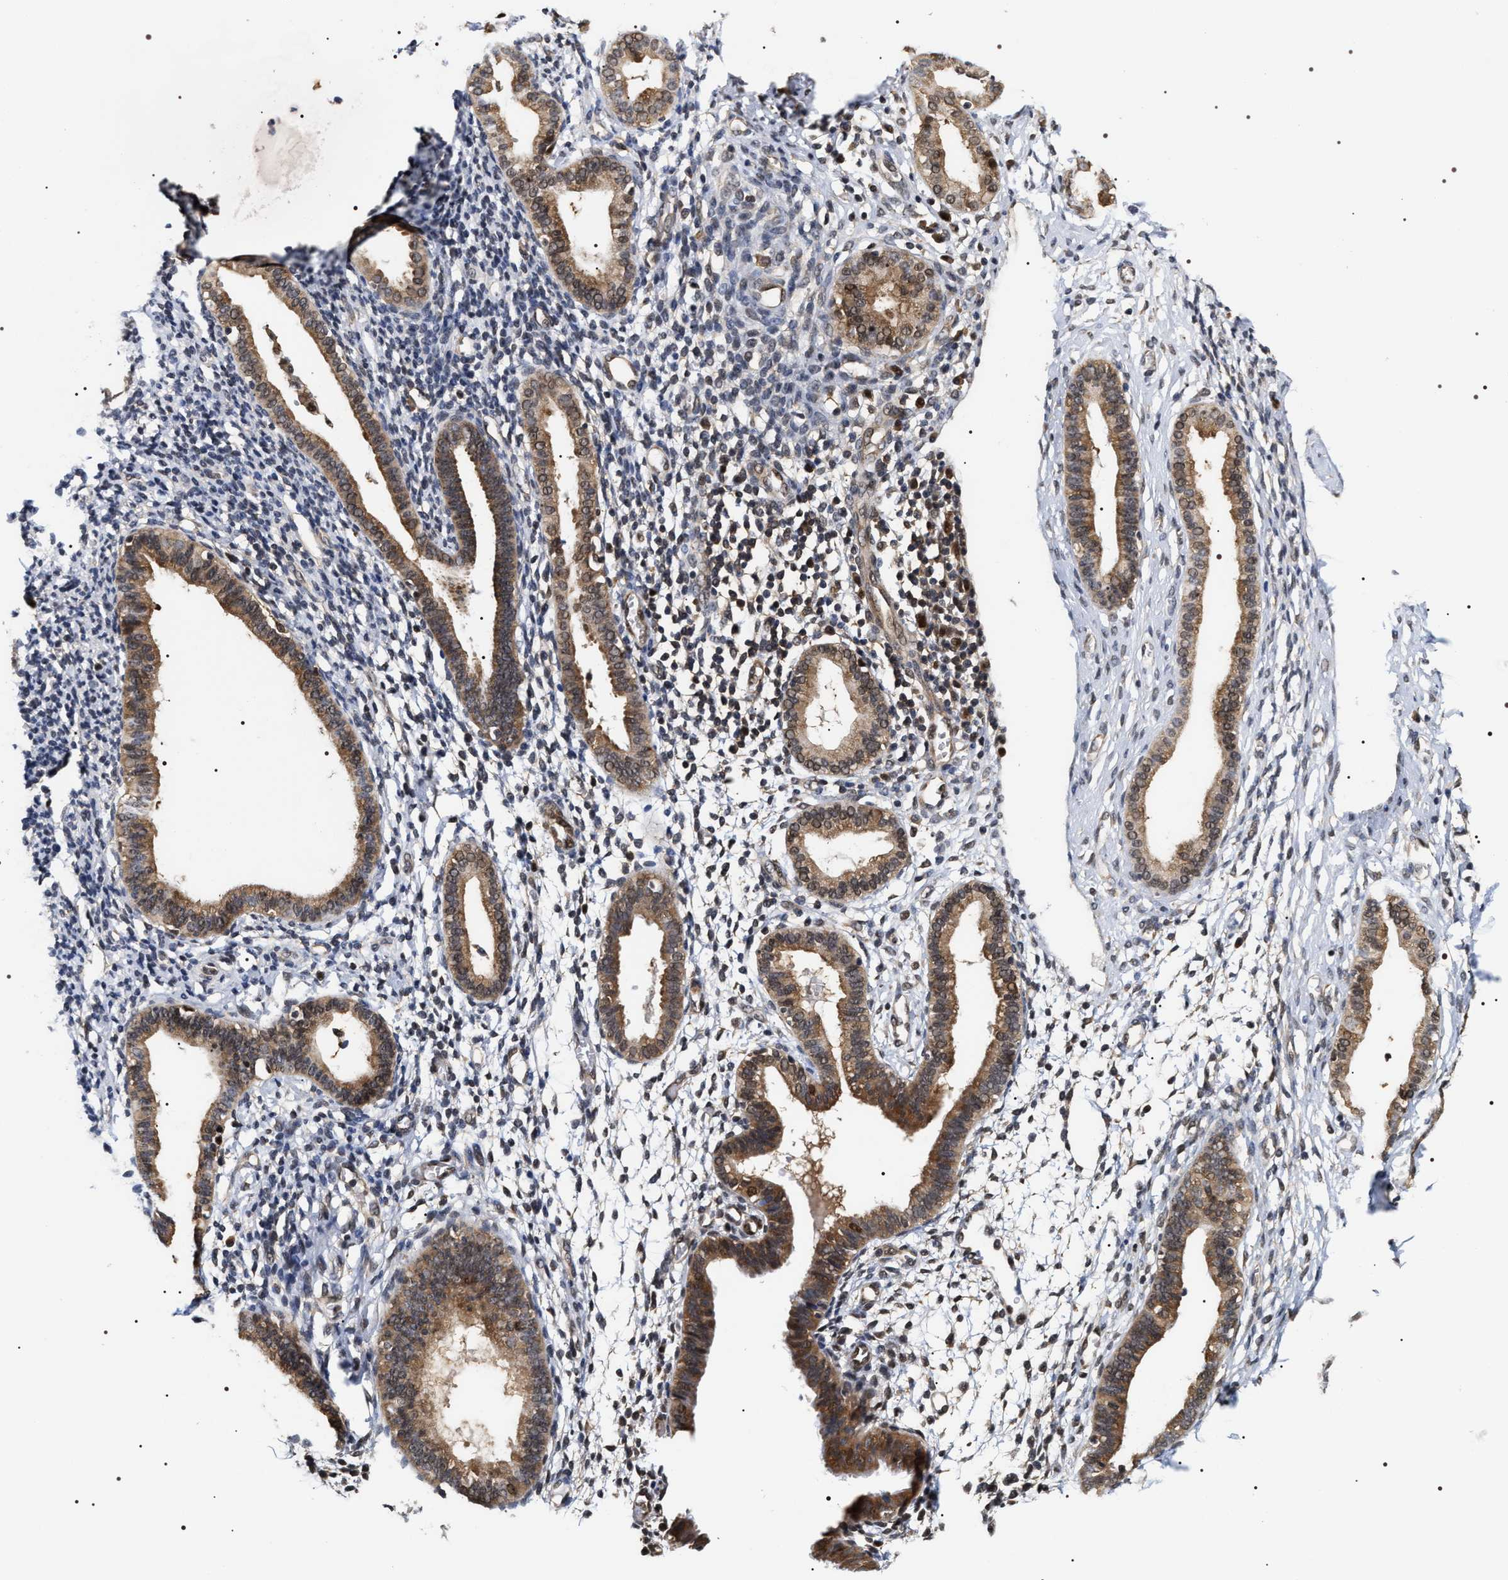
{"staining": {"intensity": "weak", "quantity": "<25%", "location": "nuclear"}, "tissue": "endometrium", "cell_type": "Cells in endometrial stroma", "image_type": "normal", "snomed": [{"axis": "morphology", "description": "Normal tissue, NOS"}, {"axis": "topography", "description": "Endometrium"}], "caption": "This is an IHC image of normal endometrium. There is no expression in cells in endometrial stroma.", "gene": "BAG6", "patient": {"sex": "female", "age": 61}}